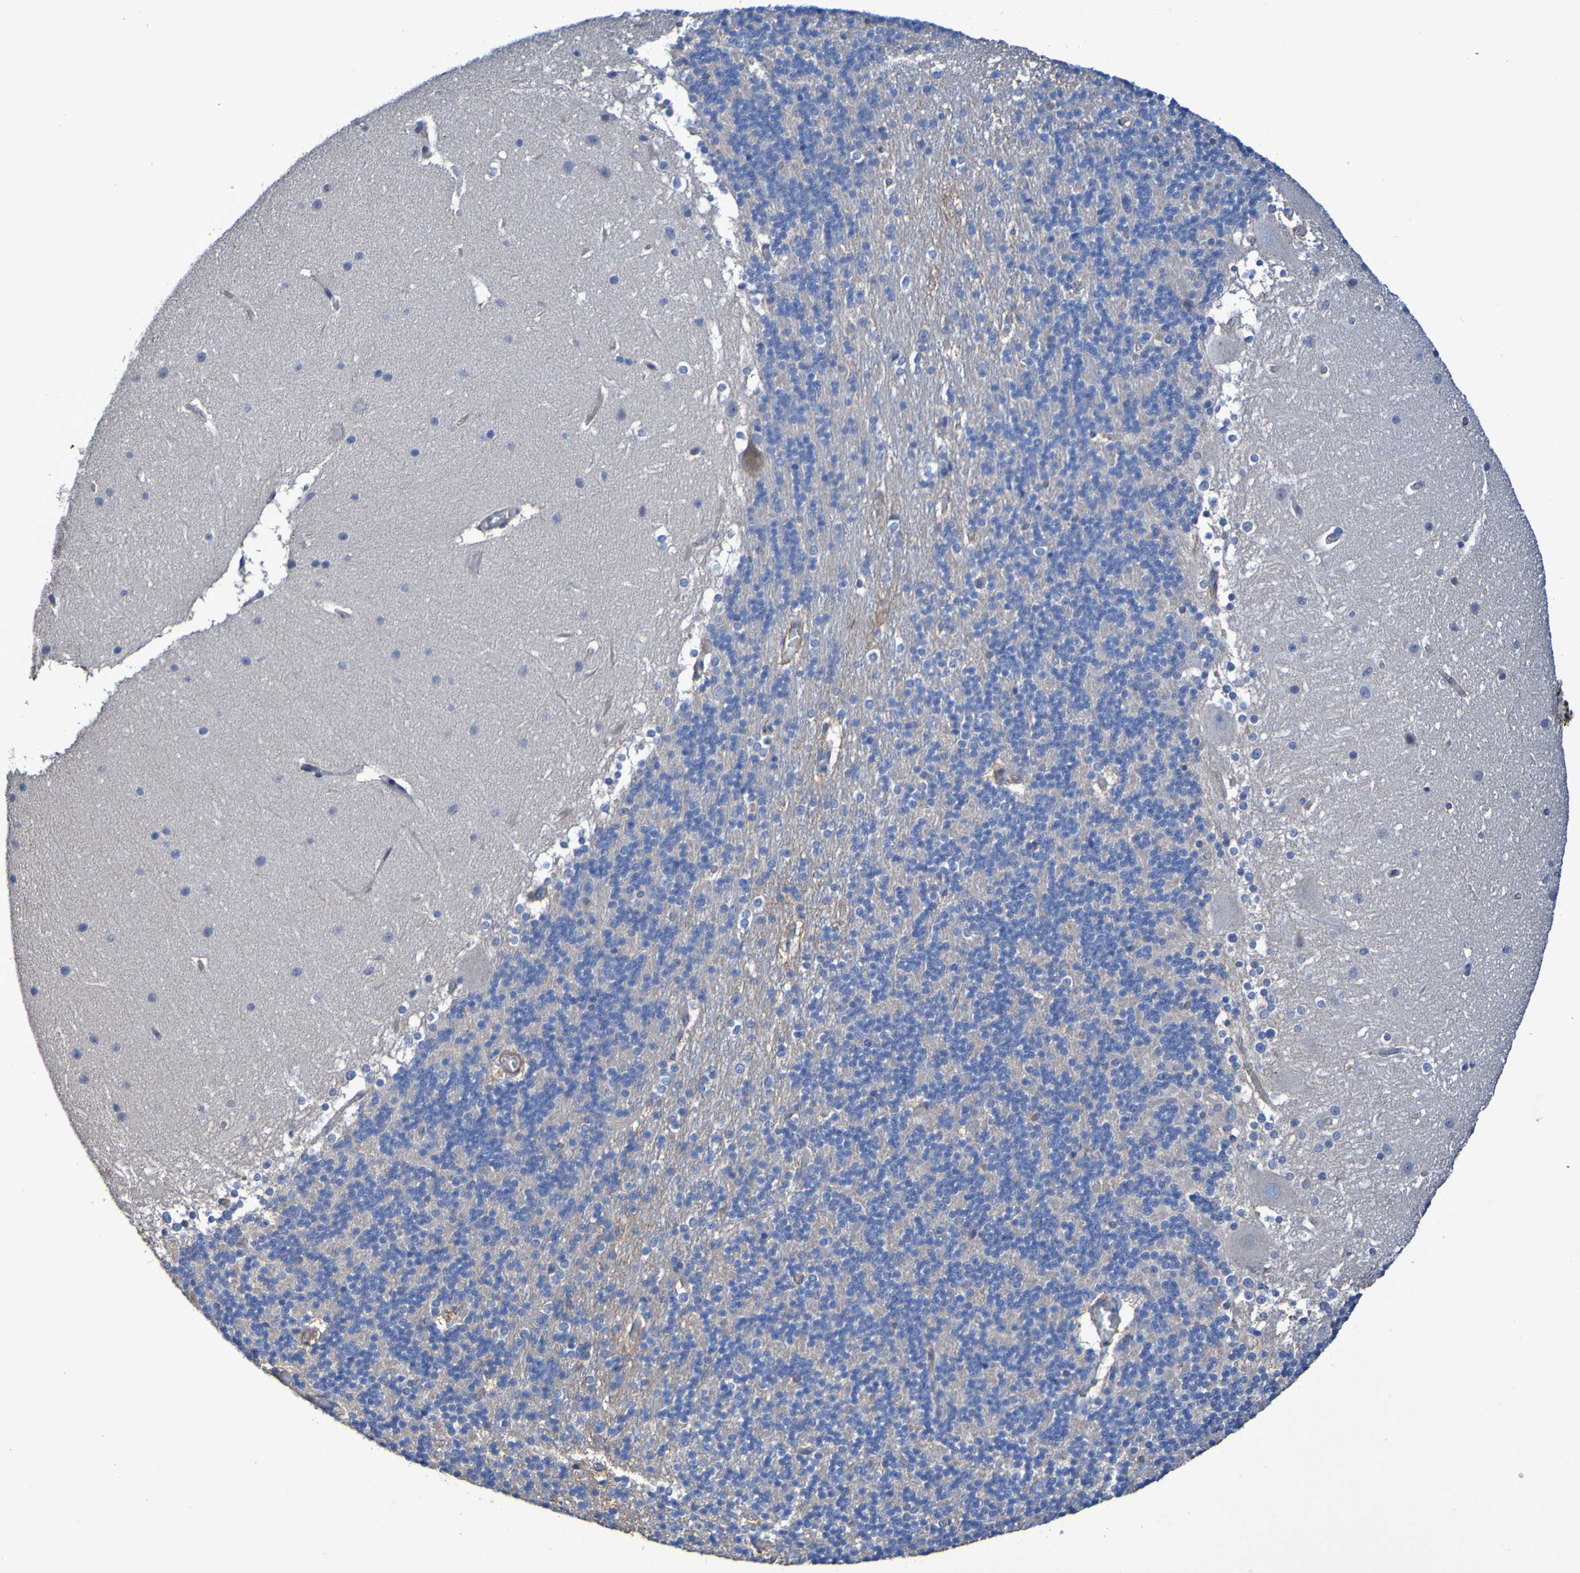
{"staining": {"intensity": "negative", "quantity": "none", "location": "none"}, "tissue": "cerebellum", "cell_type": "Cells in granular layer", "image_type": "normal", "snomed": [{"axis": "morphology", "description": "Normal tissue, NOS"}, {"axis": "topography", "description": "Cerebellum"}], "caption": "Micrograph shows no significant protein expression in cells in granular layer of unremarkable cerebellum. (DAB immunohistochemistry with hematoxylin counter stain).", "gene": "SRPRB", "patient": {"sex": "female", "age": 19}}